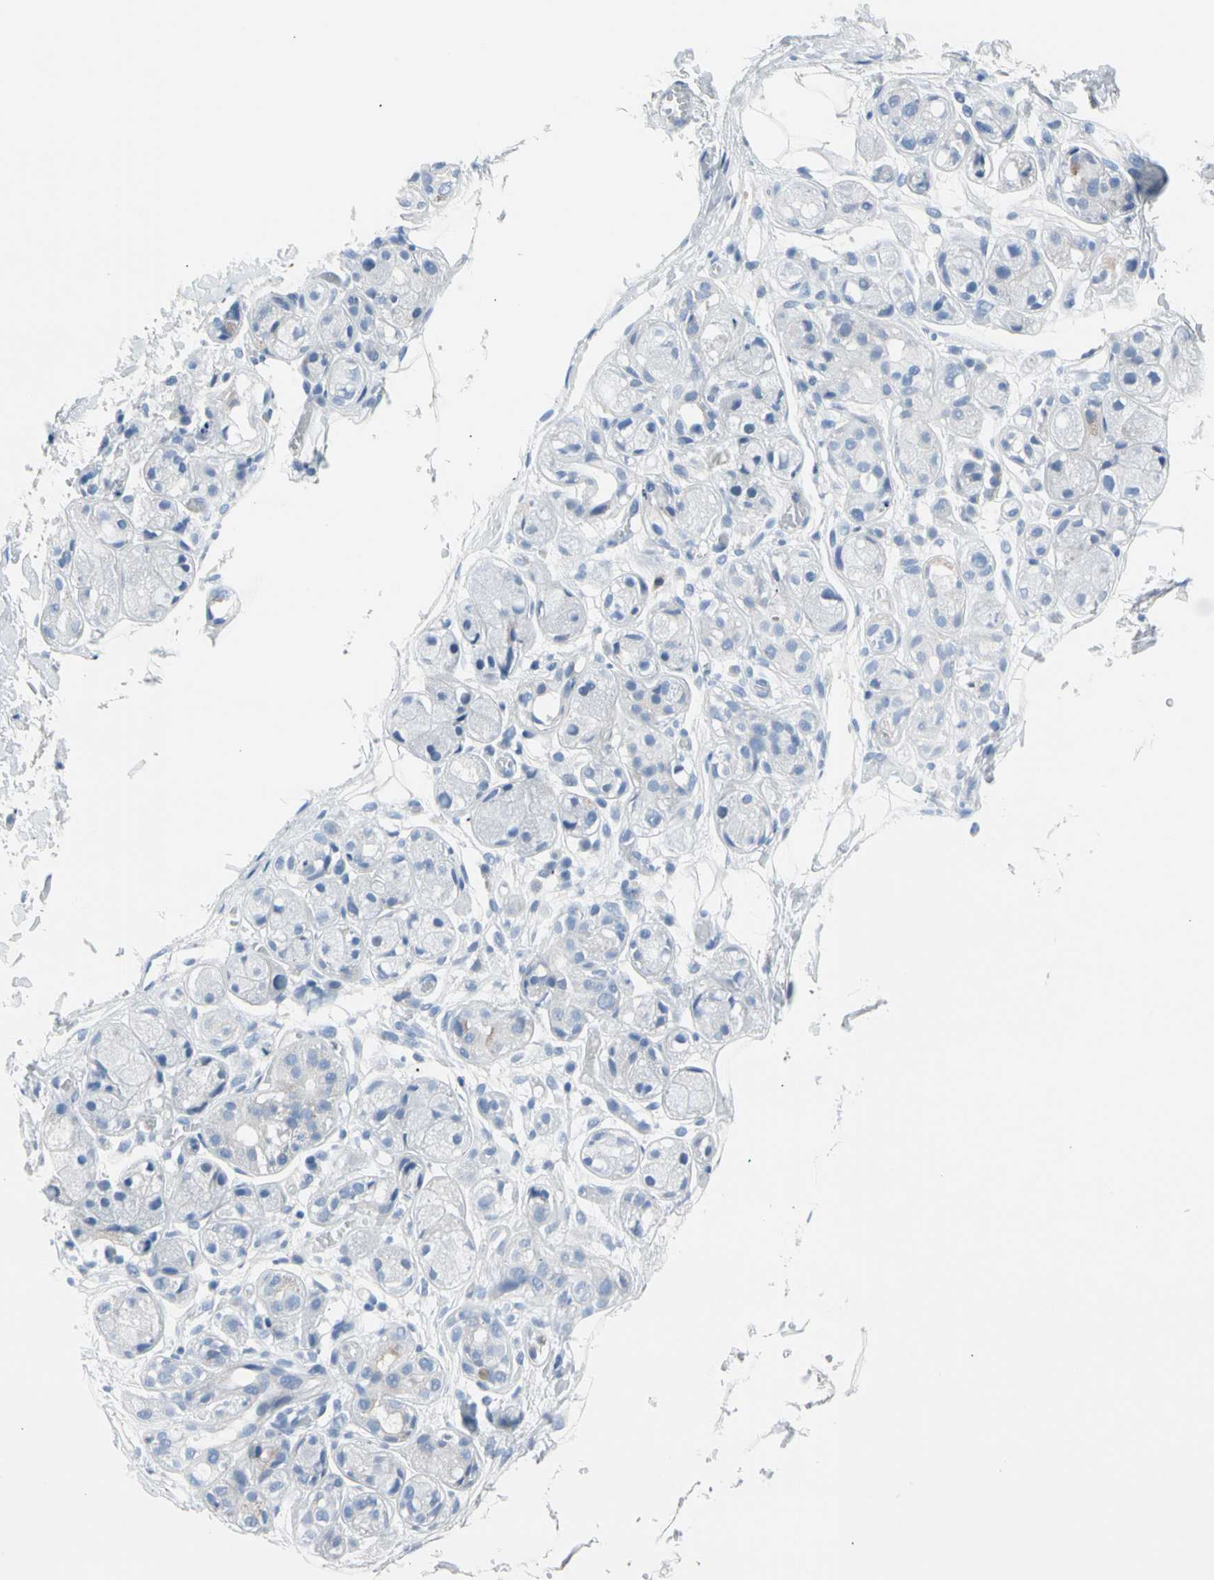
{"staining": {"intensity": "negative", "quantity": "none", "location": "none"}, "tissue": "adipose tissue", "cell_type": "Adipocytes", "image_type": "normal", "snomed": [{"axis": "morphology", "description": "Normal tissue, NOS"}, {"axis": "morphology", "description": "Inflammation, NOS"}, {"axis": "topography", "description": "Vascular tissue"}, {"axis": "topography", "description": "Salivary gland"}], "caption": "The micrograph exhibits no staining of adipocytes in unremarkable adipose tissue. Brightfield microscopy of IHC stained with DAB (3,3'-diaminobenzidine) (brown) and hematoxylin (blue), captured at high magnification.", "gene": "TPO", "patient": {"sex": "female", "age": 75}}